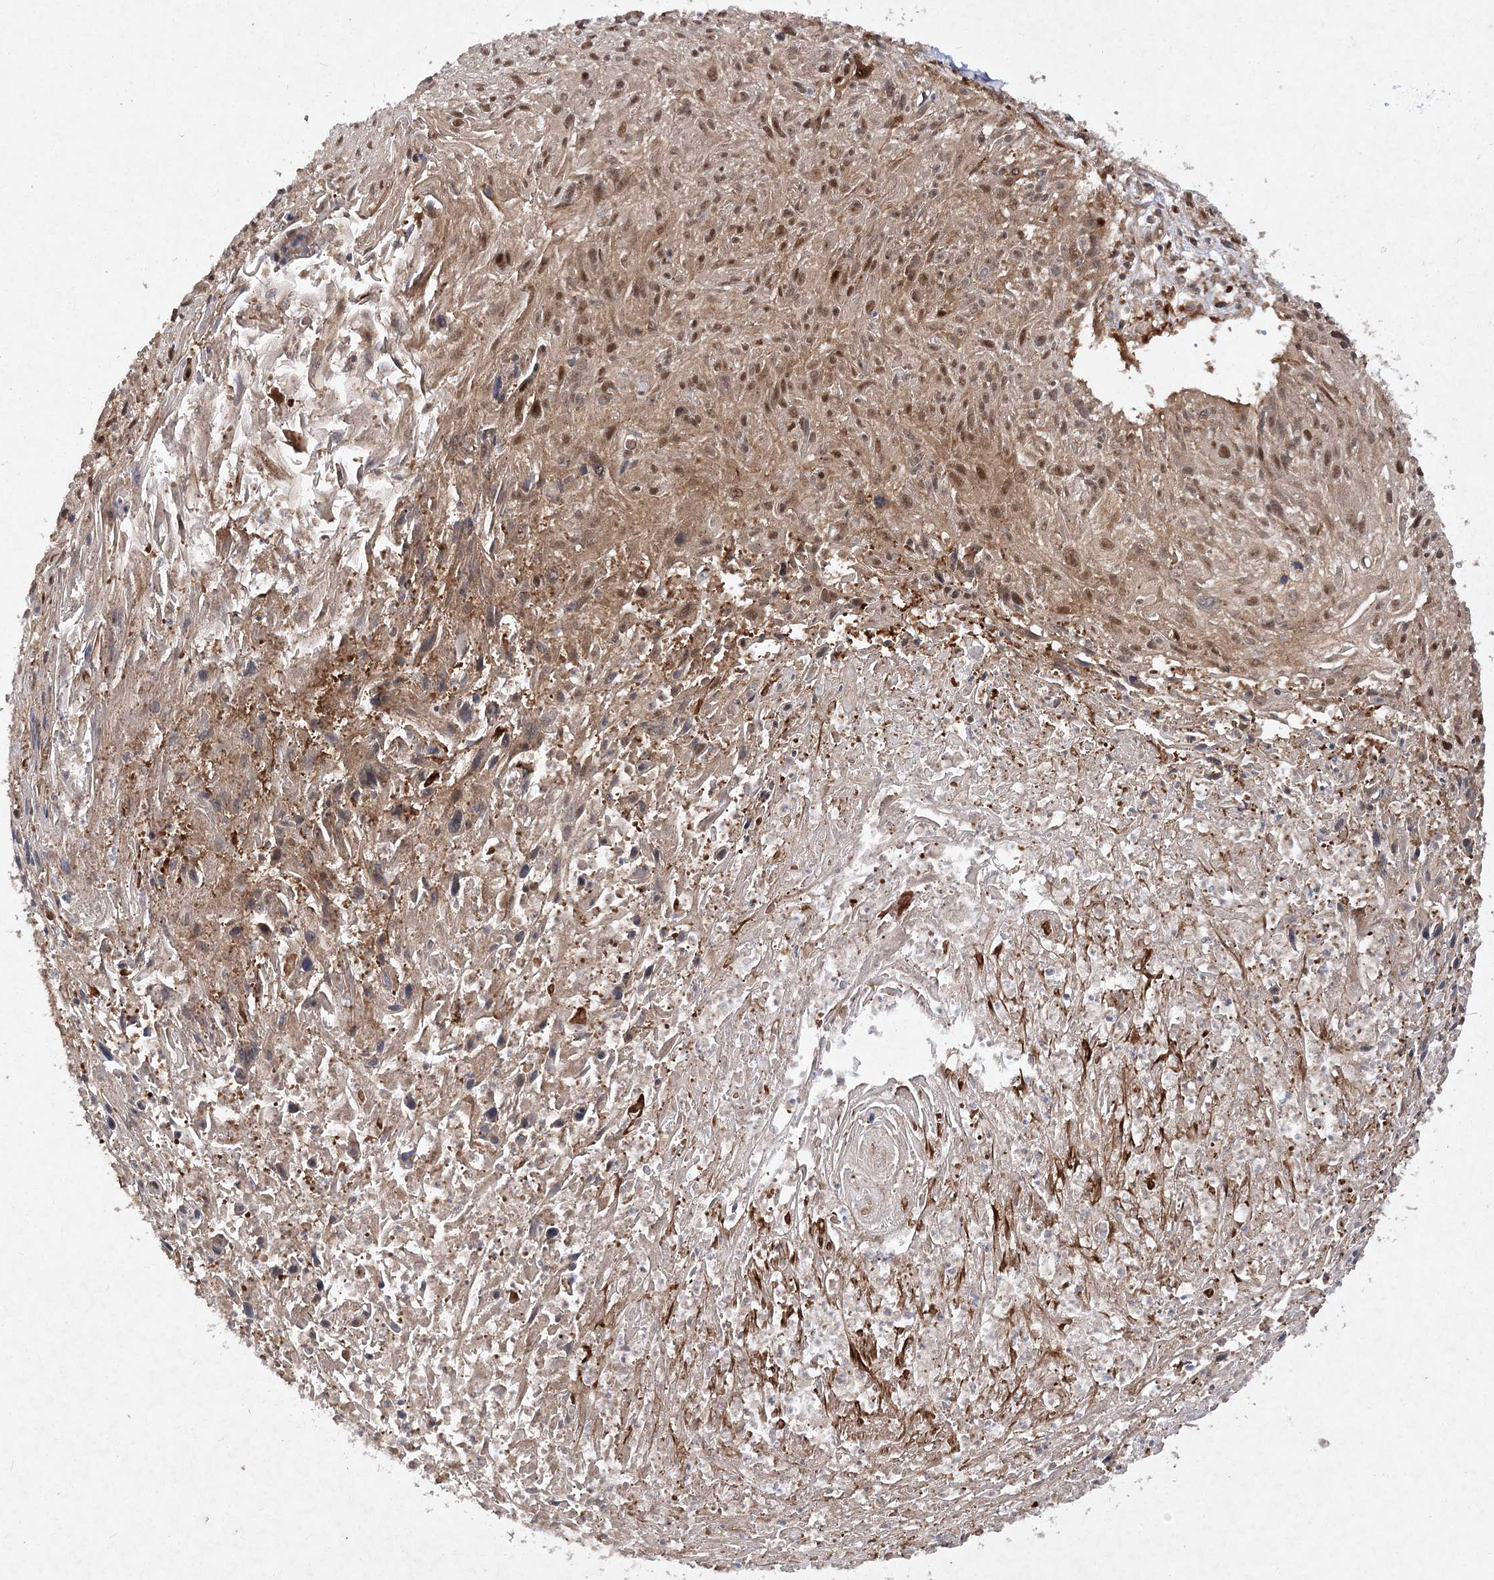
{"staining": {"intensity": "moderate", "quantity": ">75%", "location": "cytoplasmic/membranous,nuclear"}, "tissue": "cervical cancer", "cell_type": "Tumor cells", "image_type": "cancer", "snomed": [{"axis": "morphology", "description": "Squamous cell carcinoma, NOS"}, {"axis": "topography", "description": "Cervix"}], "caption": "Human cervical cancer stained with a protein marker reveals moderate staining in tumor cells.", "gene": "NIF3L1", "patient": {"sex": "female", "age": 51}}